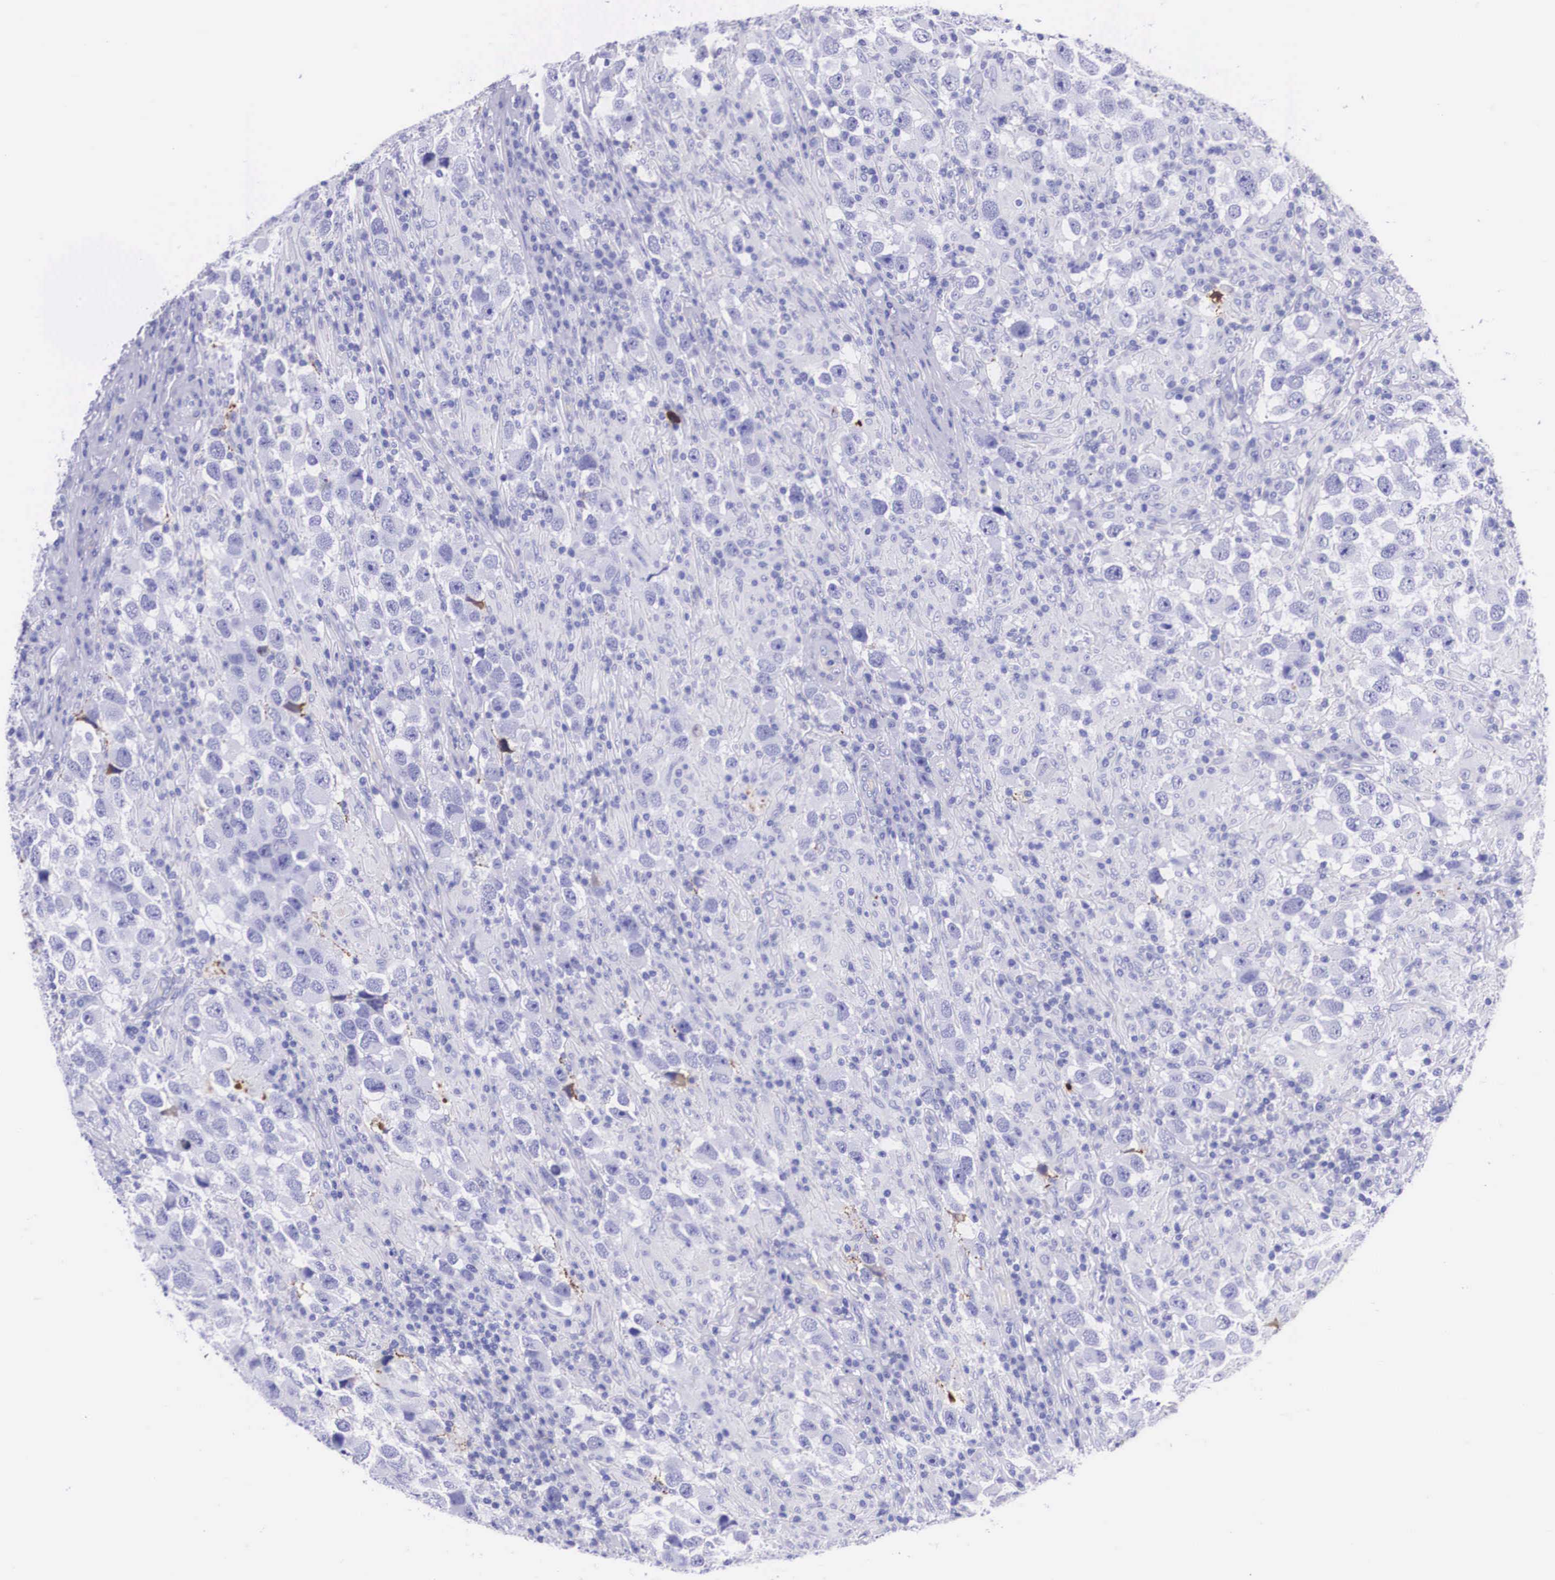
{"staining": {"intensity": "negative", "quantity": "none", "location": "none"}, "tissue": "testis cancer", "cell_type": "Tumor cells", "image_type": "cancer", "snomed": [{"axis": "morphology", "description": "Carcinoma, Embryonal, NOS"}, {"axis": "topography", "description": "Testis"}], "caption": "Tumor cells are negative for brown protein staining in testis cancer (embryonal carcinoma).", "gene": "PLG", "patient": {"sex": "male", "age": 21}}